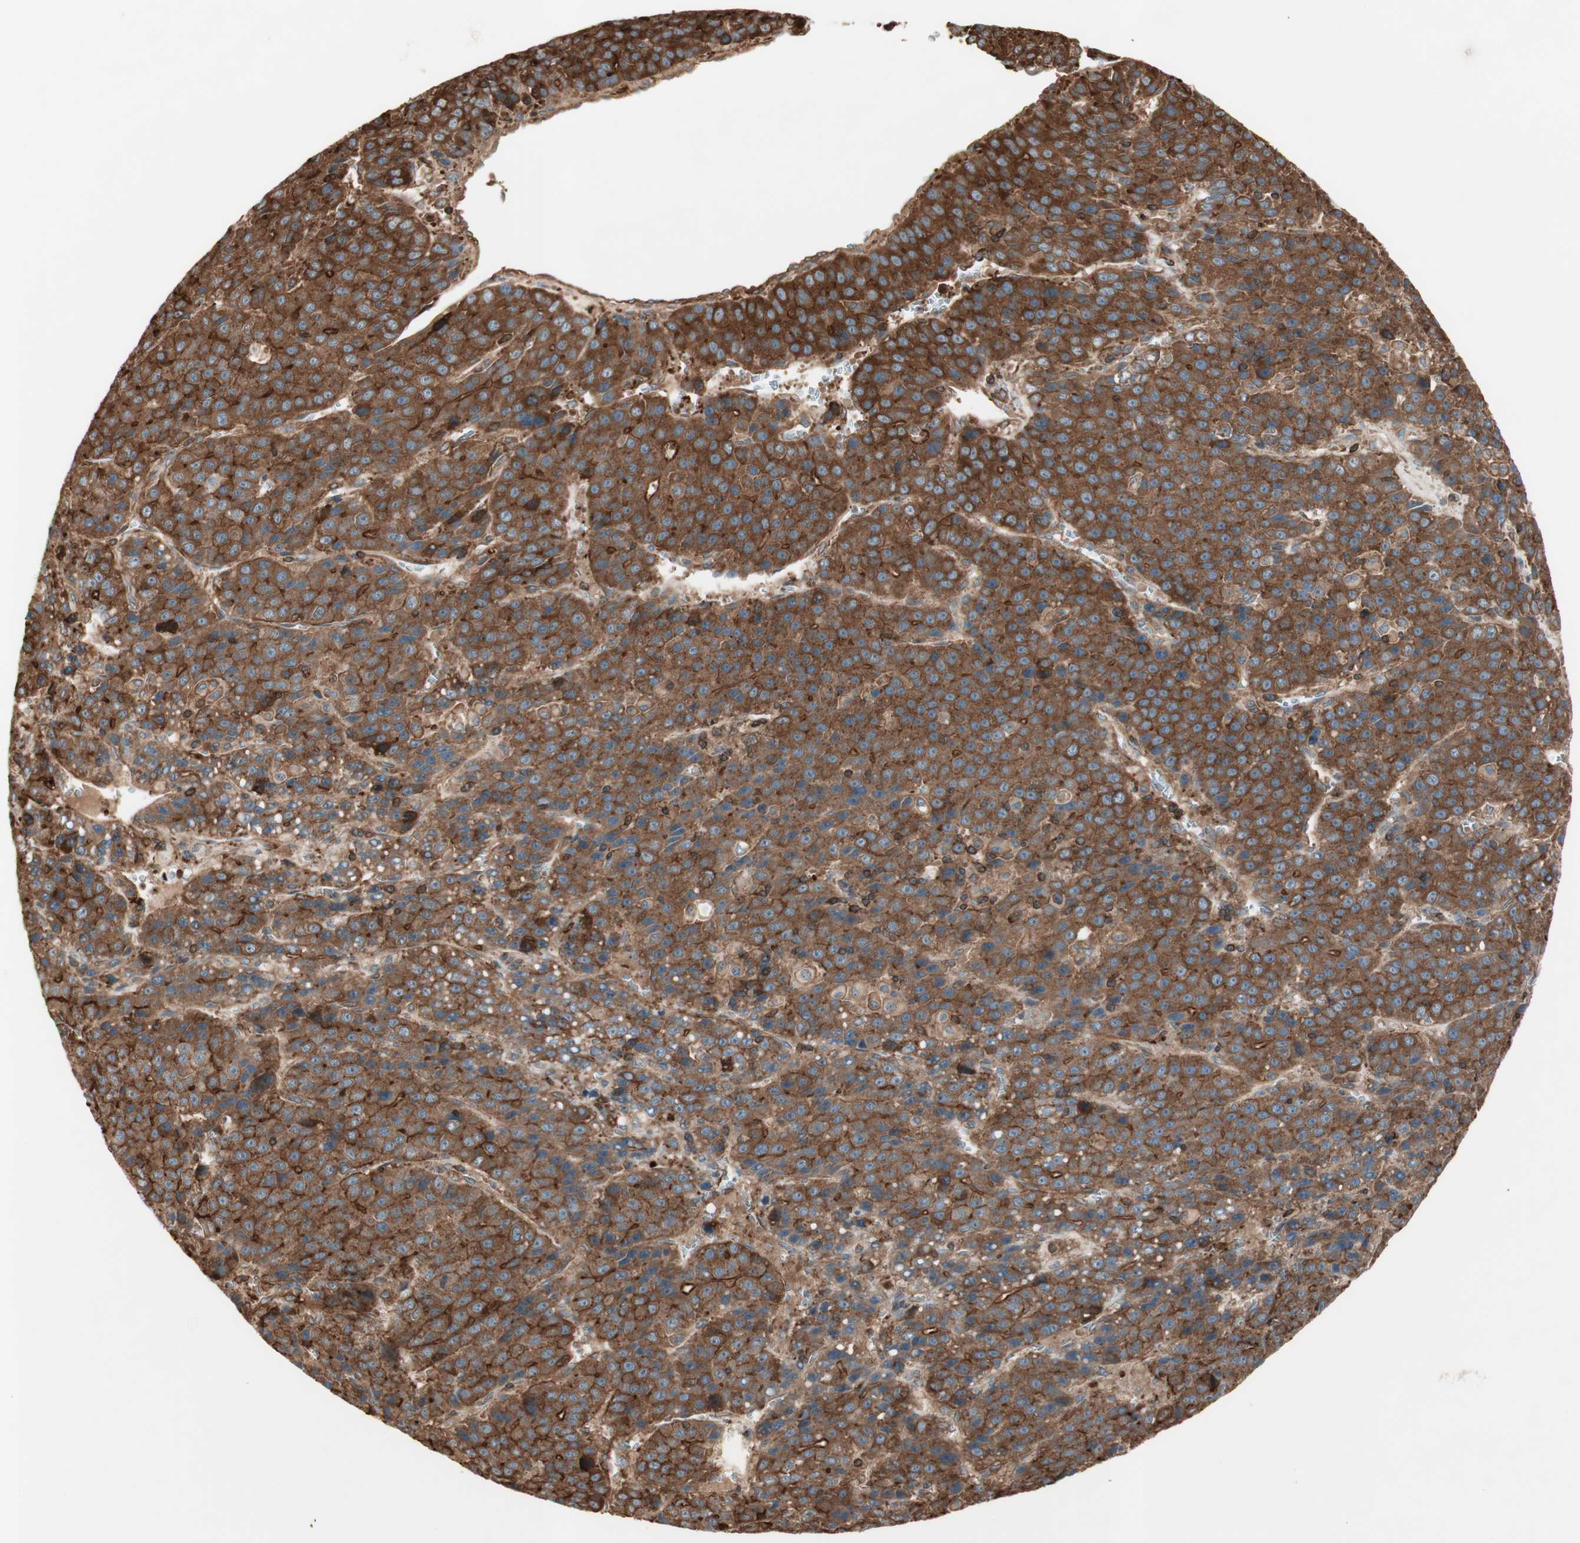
{"staining": {"intensity": "strong", "quantity": ">75%", "location": "cytoplasmic/membranous"}, "tissue": "liver cancer", "cell_type": "Tumor cells", "image_type": "cancer", "snomed": [{"axis": "morphology", "description": "Carcinoma, Hepatocellular, NOS"}, {"axis": "topography", "description": "Liver"}], "caption": "A brown stain shows strong cytoplasmic/membranous staining of a protein in human liver cancer (hepatocellular carcinoma) tumor cells.", "gene": "TCP11L1", "patient": {"sex": "female", "age": 53}}